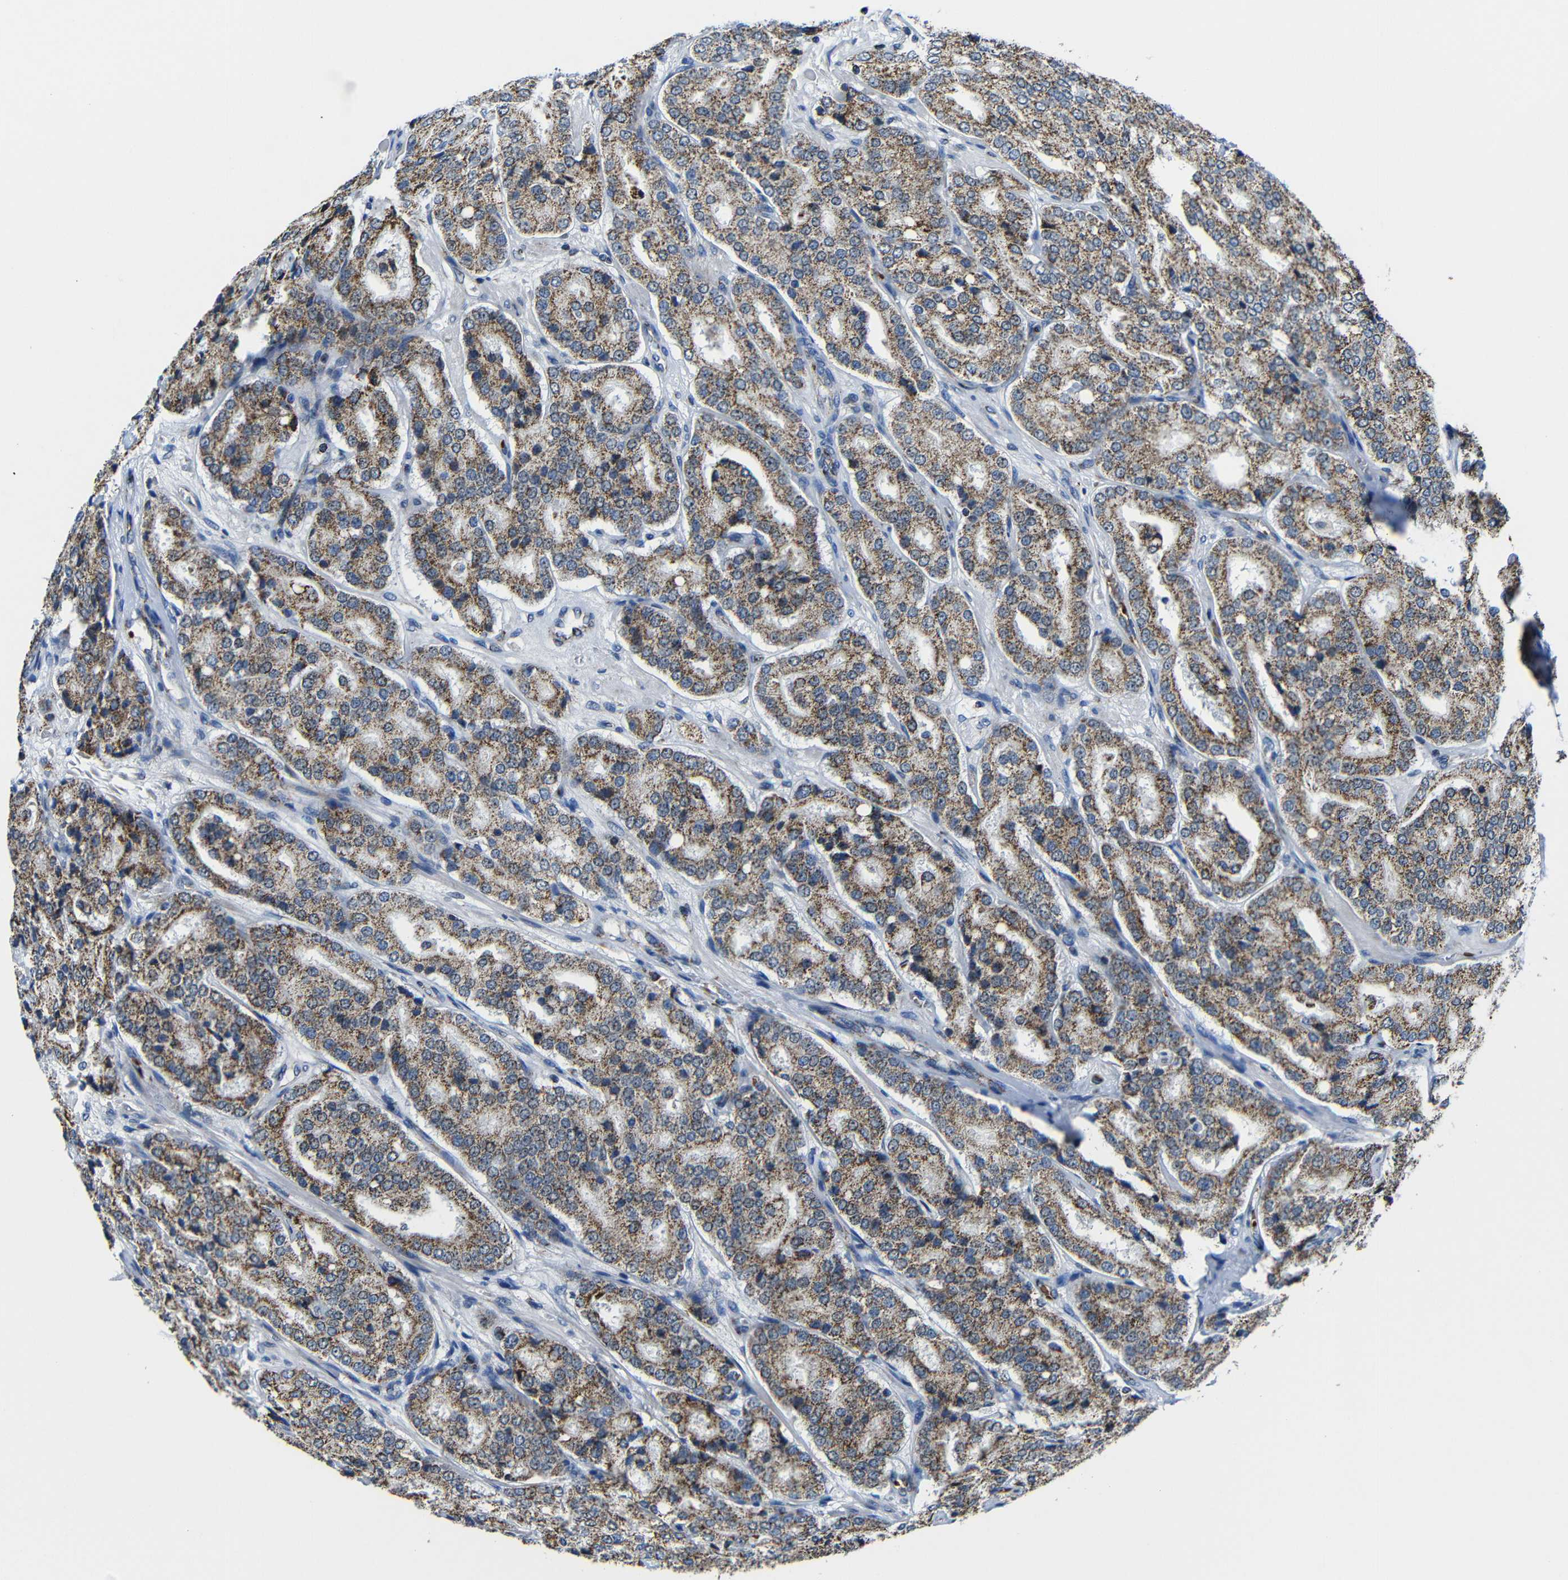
{"staining": {"intensity": "moderate", "quantity": ">75%", "location": "cytoplasmic/membranous"}, "tissue": "prostate cancer", "cell_type": "Tumor cells", "image_type": "cancer", "snomed": [{"axis": "morphology", "description": "Adenocarcinoma, High grade"}, {"axis": "topography", "description": "Prostate"}], "caption": "The photomicrograph reveals staining of prostate high-grade adenocarcinoma, revealing moderate cytoplasmic/membranous protein expression (brown color) within tumor cells. (brown staining indicates protein expression, while blue staining denotes nuclei).", "gene": "CA5B", "patient": {"sex": "male", "age": 65}}